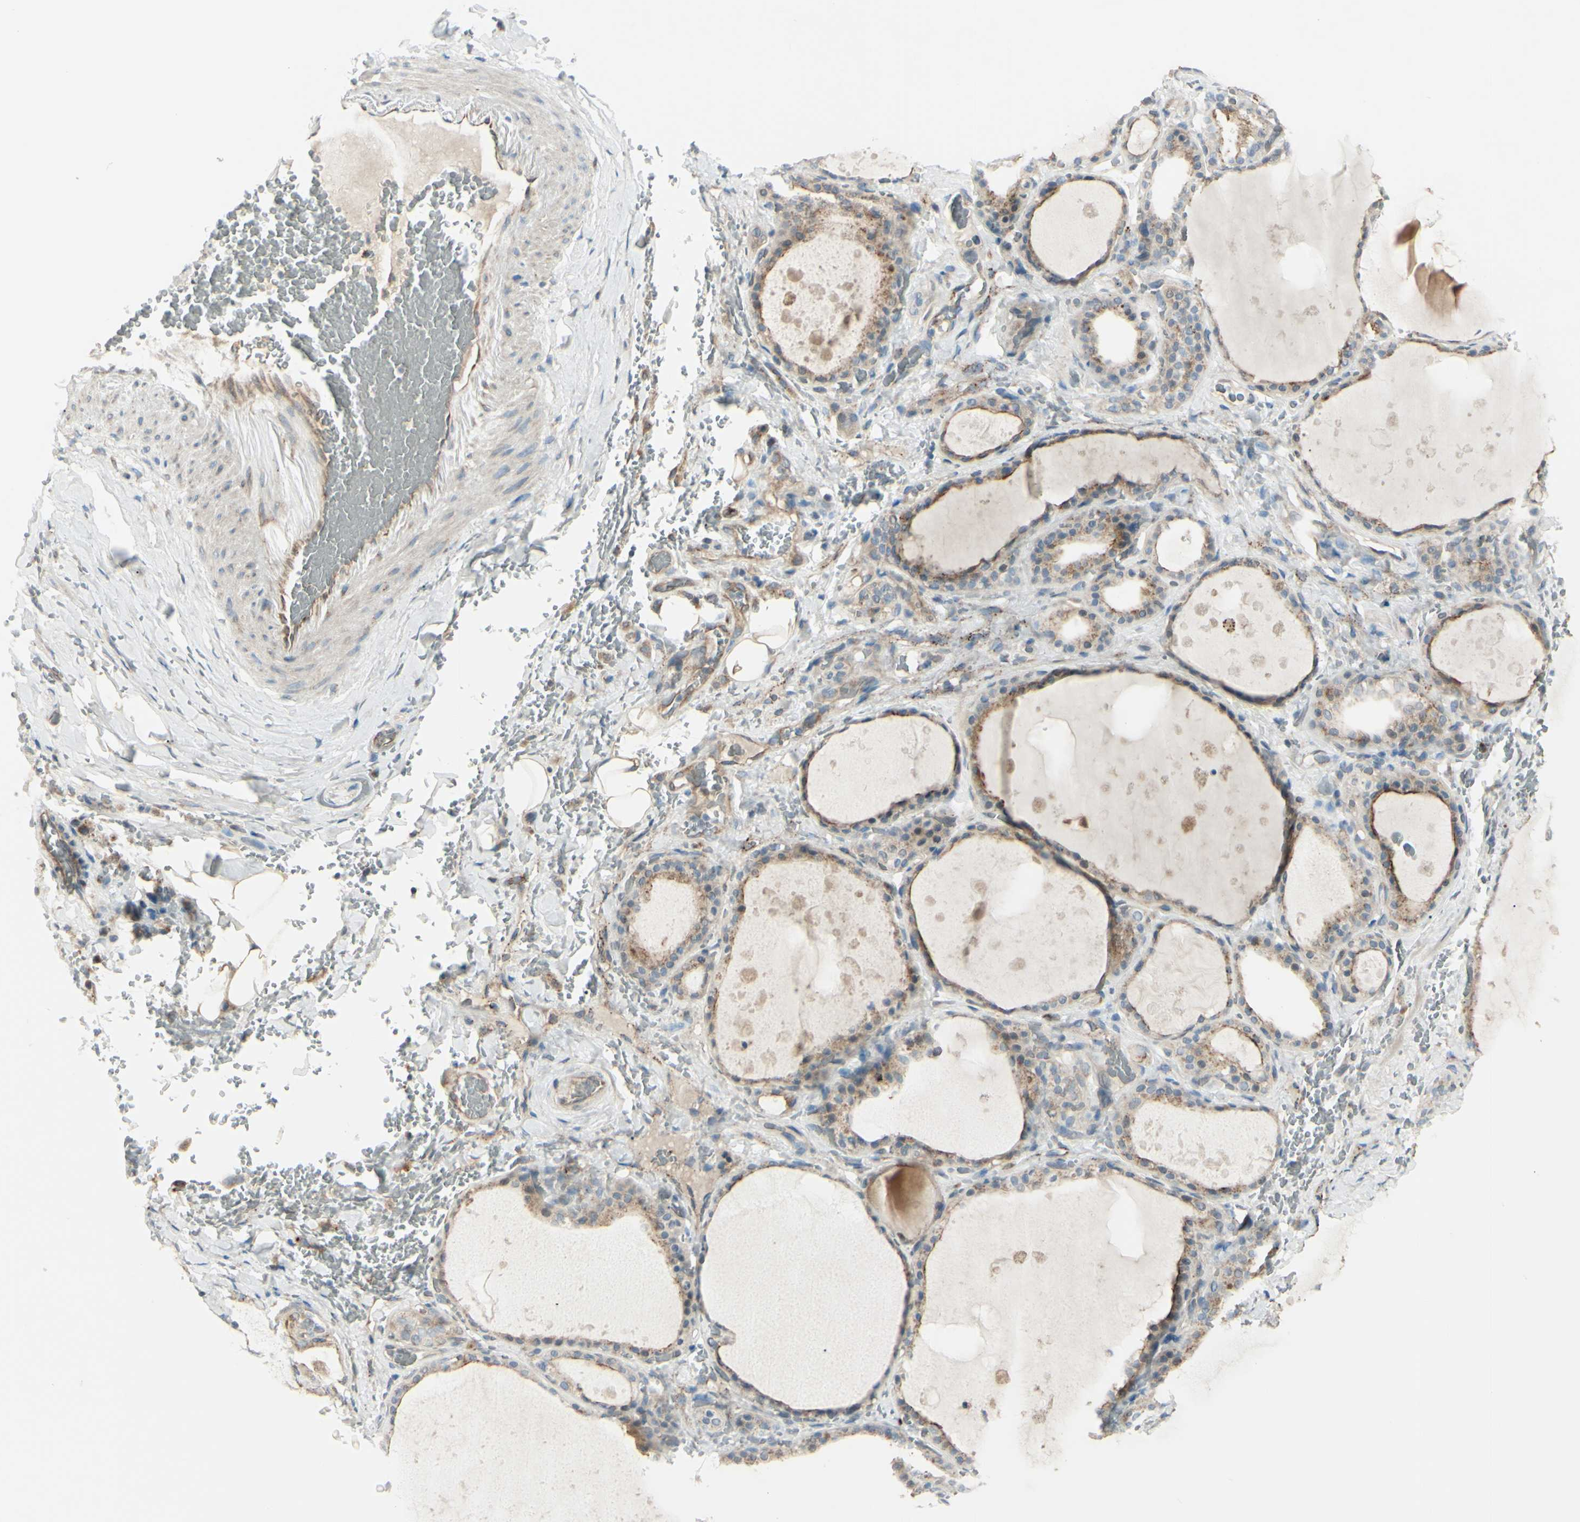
{"staining": {"intensity": "moderate", "quantity": ">75%", "location": "cytoplasmic/membranous"}, "tissue": "thyroid gland", "cell_type": "Glandular cells", "image_type": "normal", "snomed": [{"axis": "morphology", "description": "Normal tissue, NOS"}, {"axis": "topography", "description": "Thyroid gland"}], "caption": "Immunohistochemistry (DAB (3,3'-diaminobenzidine)) staining of normal human thyroid gland demonstrates moderate cytoplasmic/membranous protein staining in approximately >75% of glandular cells. Ihc stains the protein in brown and the nuclei are stained blue.", "gene": "LMTK2", "patient": {"sex": "male", "age": 61}}